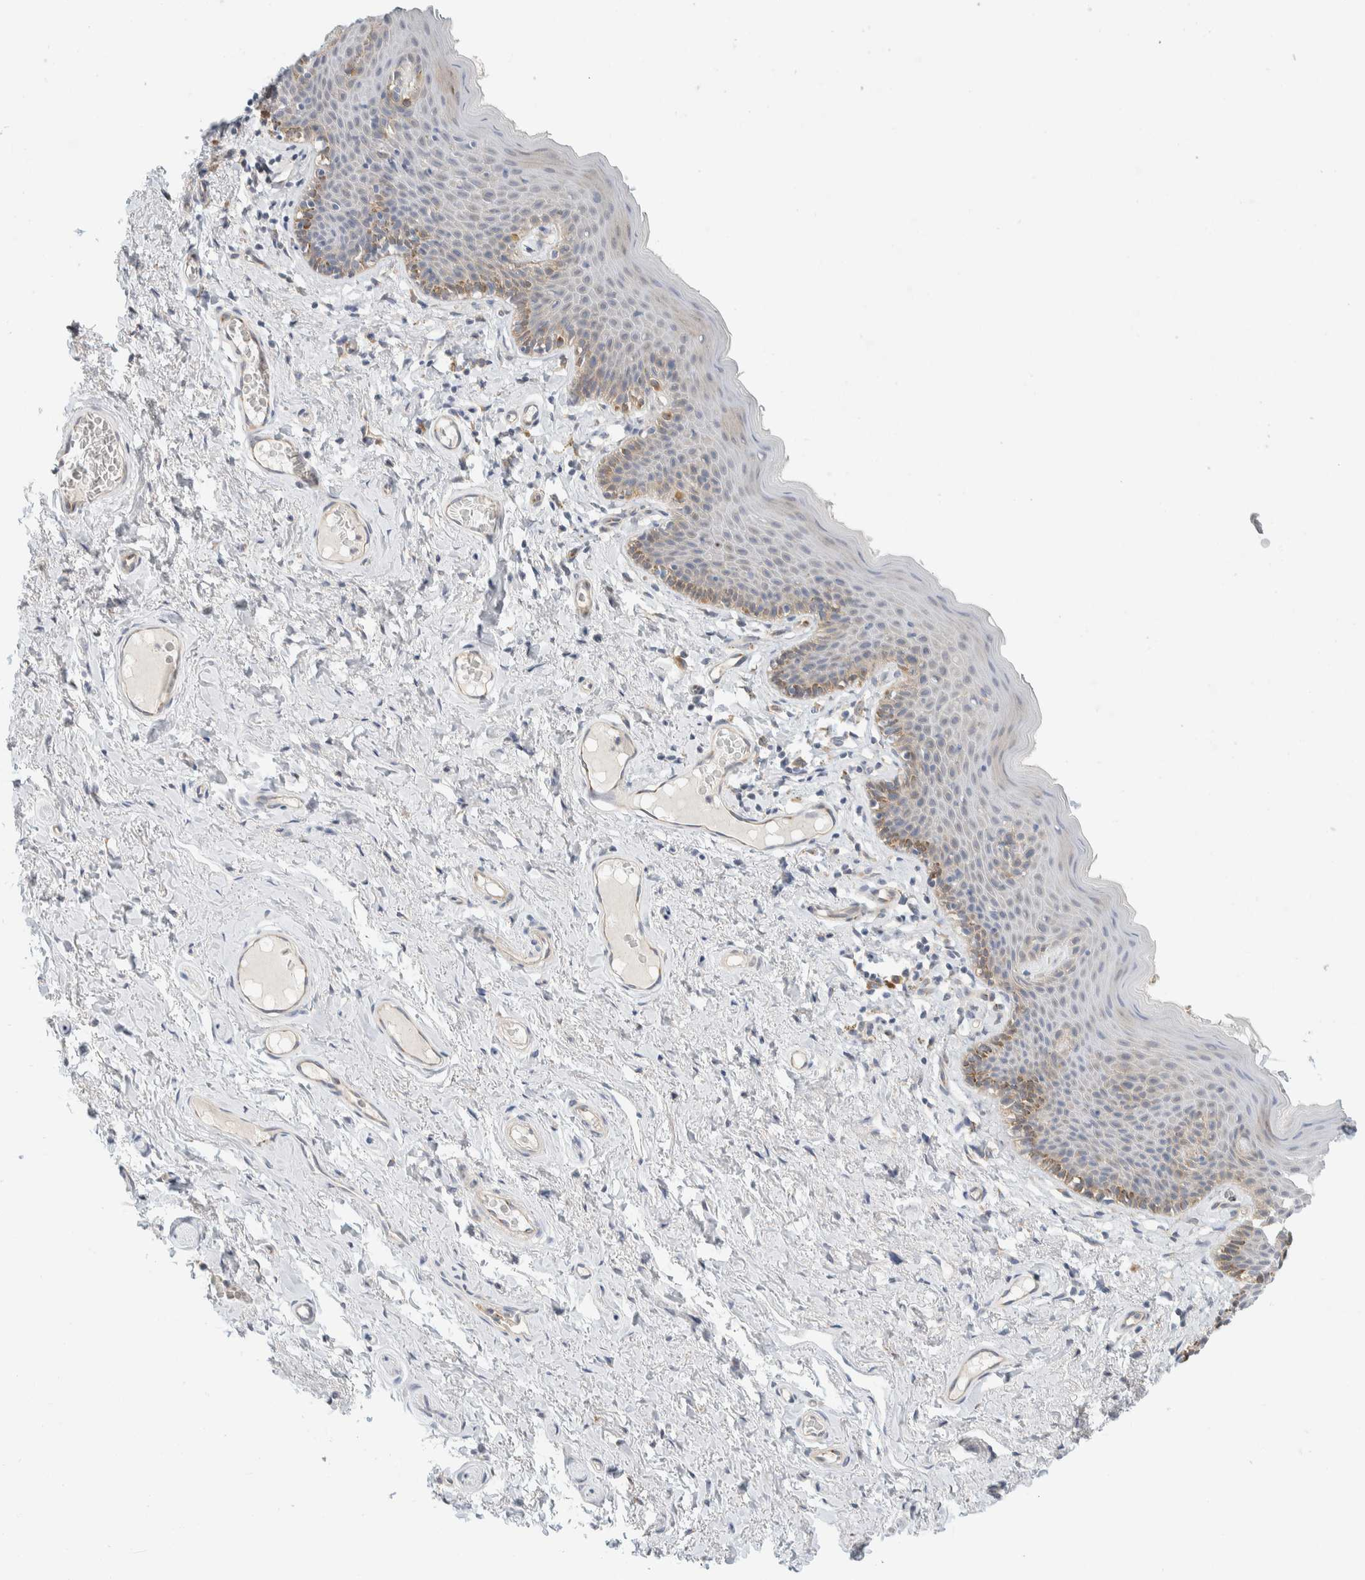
{"staining": {"intensity": "moderate", "quantity": "<25%", "location": "cytoplasmic/membranous"}, "tissue": "skin", "cell_type": "Epidermal cells", "image_type": "normal", "snomed": [{"axis": "morphology", "description": "Normal tissue, NOS"}, {"axis": "topography", "description": "Vulva"}], "caption": "Approximately <25% of epidermal cells in normal human skin reveal moderate cytoplasmic/membranous protein positivity as visualized by brown immunohistochemical staining.", "gene": "TMEM184B", "patient": {"sex": "female", "age": 66}}